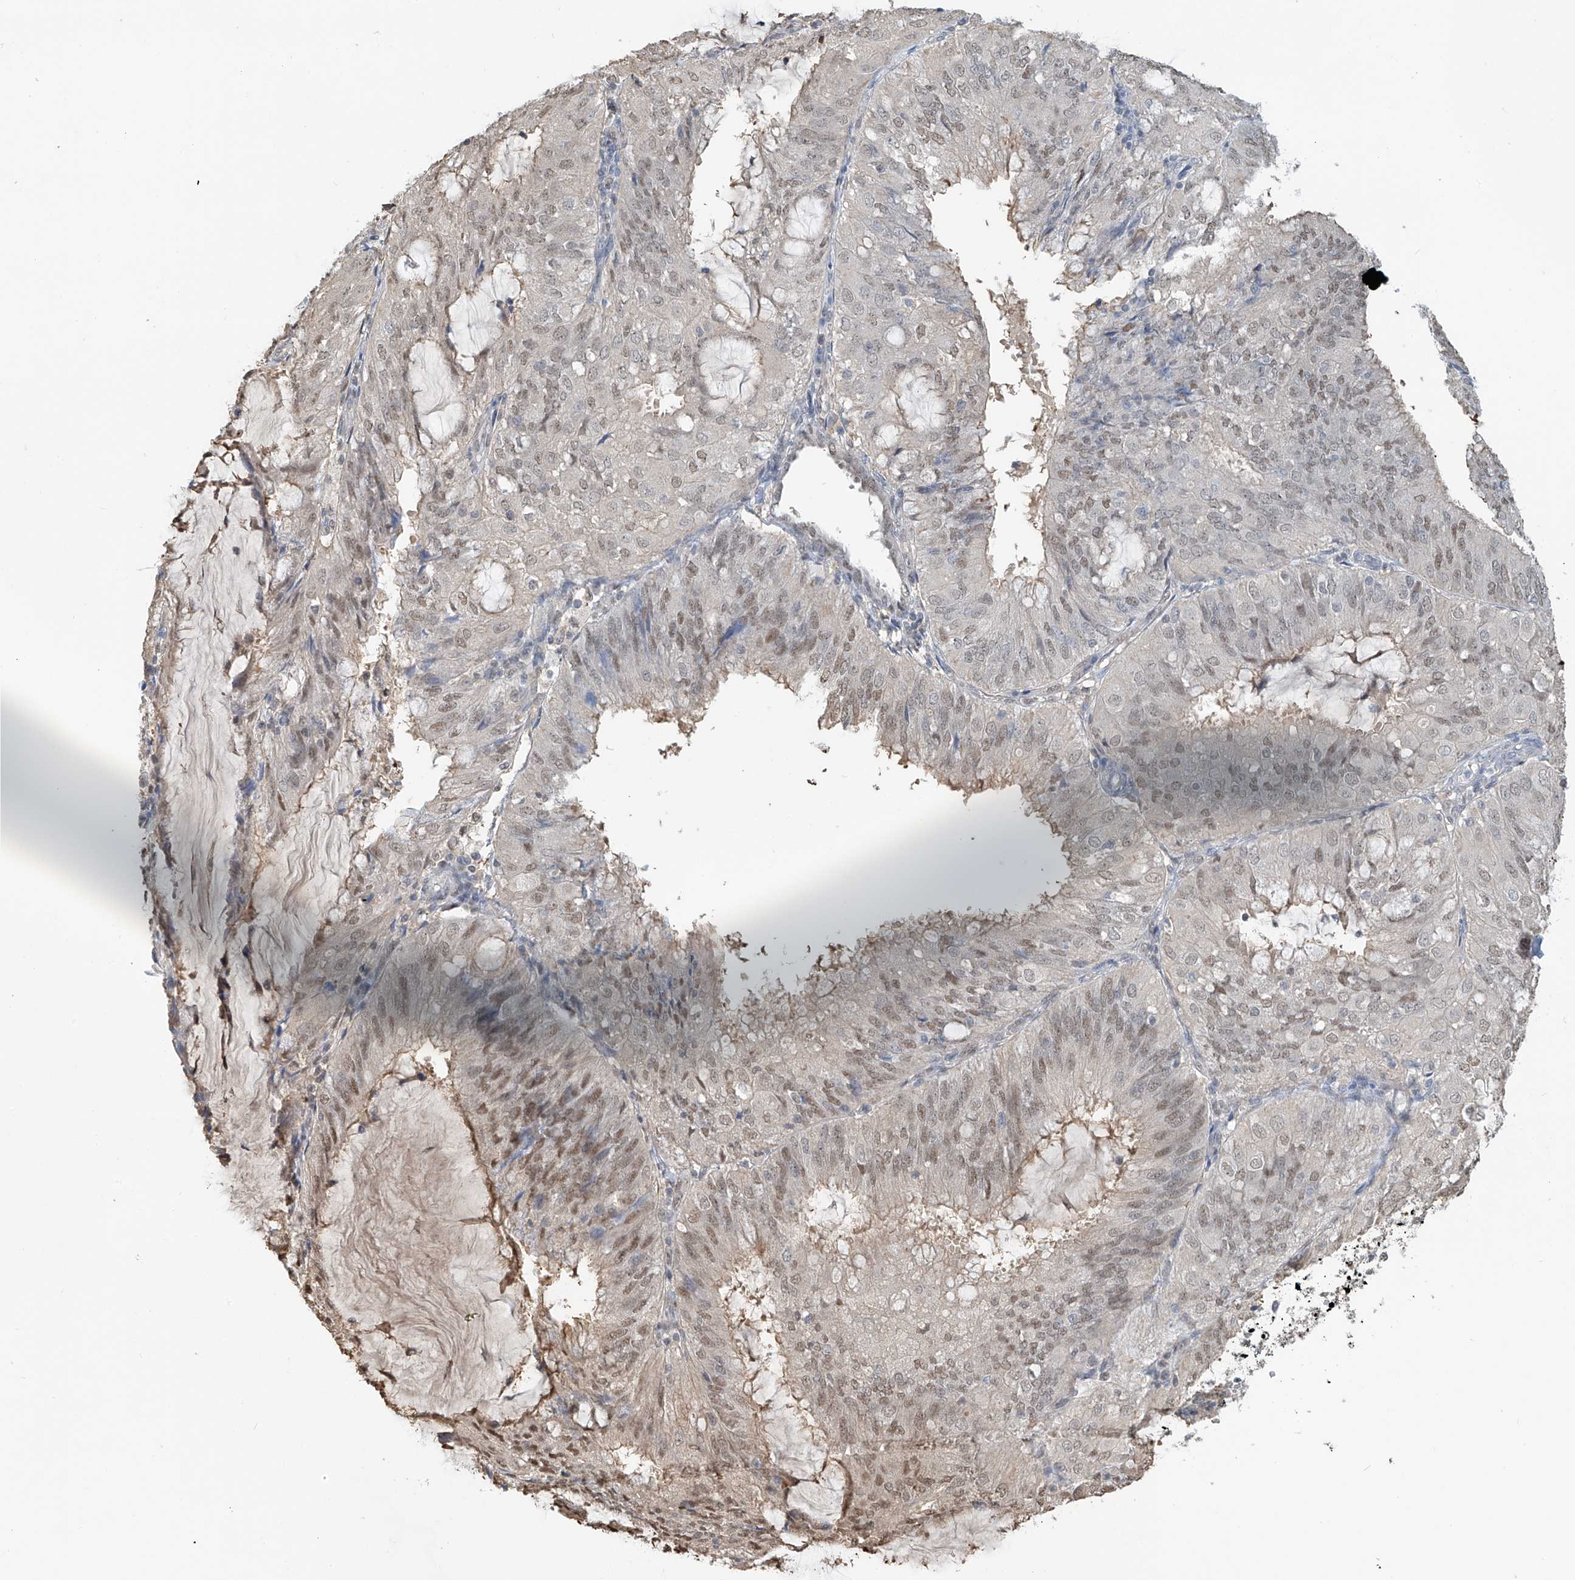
{"staining": {"intensity": "weak", "quantity": "25%-75%", "location": "nuclear"}, "tissue": "endometrial cancer", "cell_type": "Tumor cells", "image_type": "cancer", "snomed": [{"axis": "morphology", "description": "Adenocarcinoma, NOS"}, {"axis": "topography", "description": "Endometrium"}], "caption": "Protein staining of endometrial cancer tissue shows weak nuclear positivity in about 25%-75% of tumor cells. The staining is performed using DAB brown chromogen to label protein expression. The nuclei are counter-stained blue using hematoxylin.", "gene": "PMM1", "patient": {"sex": "female", "age": 81}}